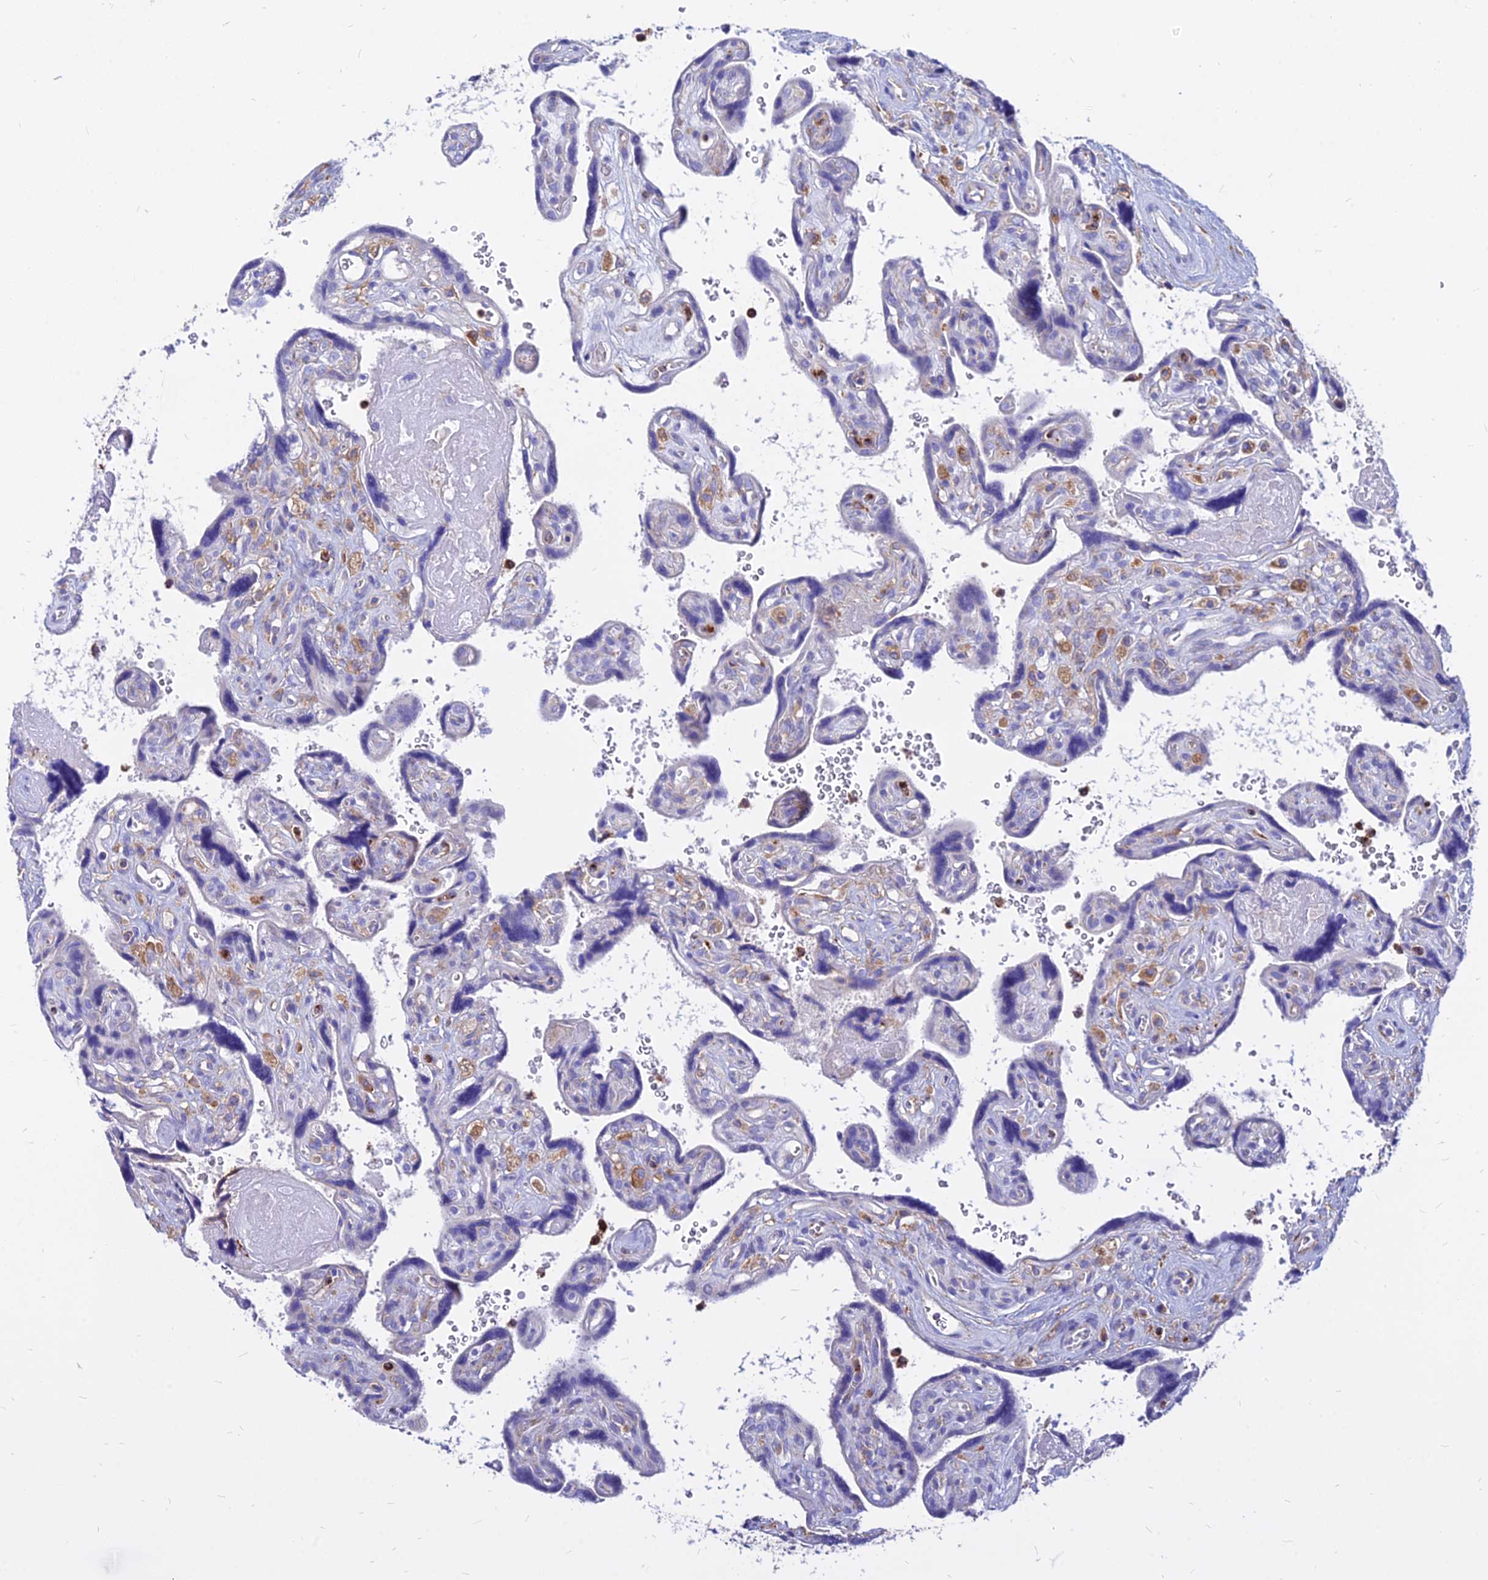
{"staining": {"intensity": "moderate", "quantity": "<25%", "location": "cytoplasmic/membranous"}, "tissue": "placenta", "cell_type": "Trophoblastic cells", "image_type": "normal", "snomed": [{"axis": "morphology", "description": "Normal tissue, NOS"}, {"axis": "topography", "description": "Placenta"}], "caption": "IHC photomicrograph of unremarkable placenta stained for a protein (brown), which displays low levels of moderate cytoplasmic/membranous expression in approximately <25% of trophoblastic cells.", "gene": "AGTRAP", "patient": {"sex": "female", "age": 39}}